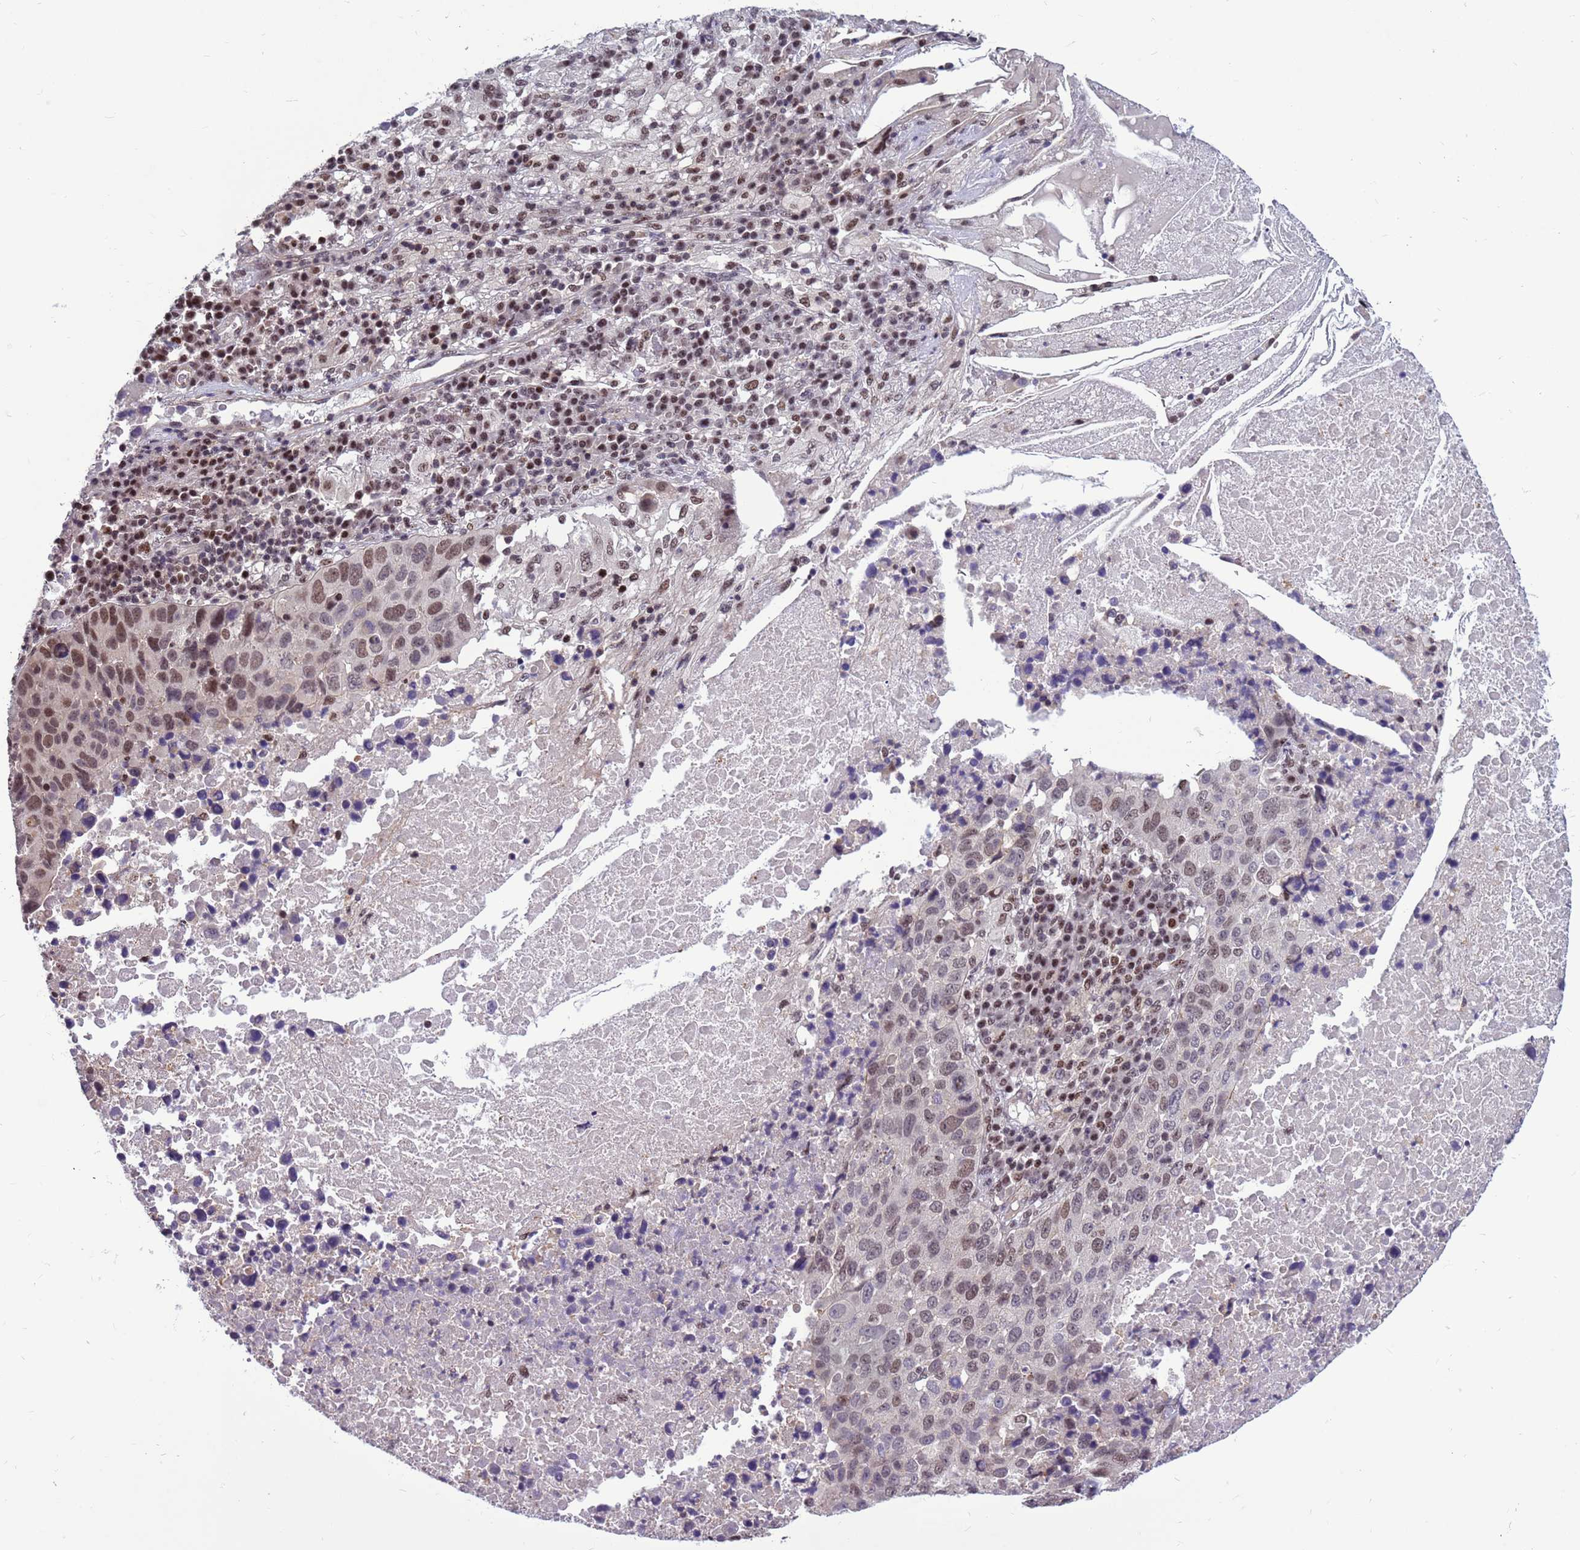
{"staining": {"intensity": "moderate", "quantity": "25%-75%", "location": "nuclear"}, "tissue": "lung cancer", "cell_type": "Tumor cells", "image_type": "cancer", "snomed": [{"axis": "morphology", "description": "Squamous cell carcinoma, NOS"}, {"axis": "topography", "description": "Lung"}], "caption": "Squamous cell carcinoma (lung) tissue exhibits moderate nuclear positivity in about 25%-75% of tumor cells (Brightfield microscopy of DAB IHC at high magnification).", "gene": "NSL1", "patient": {"sex": "male", "age": 73}}